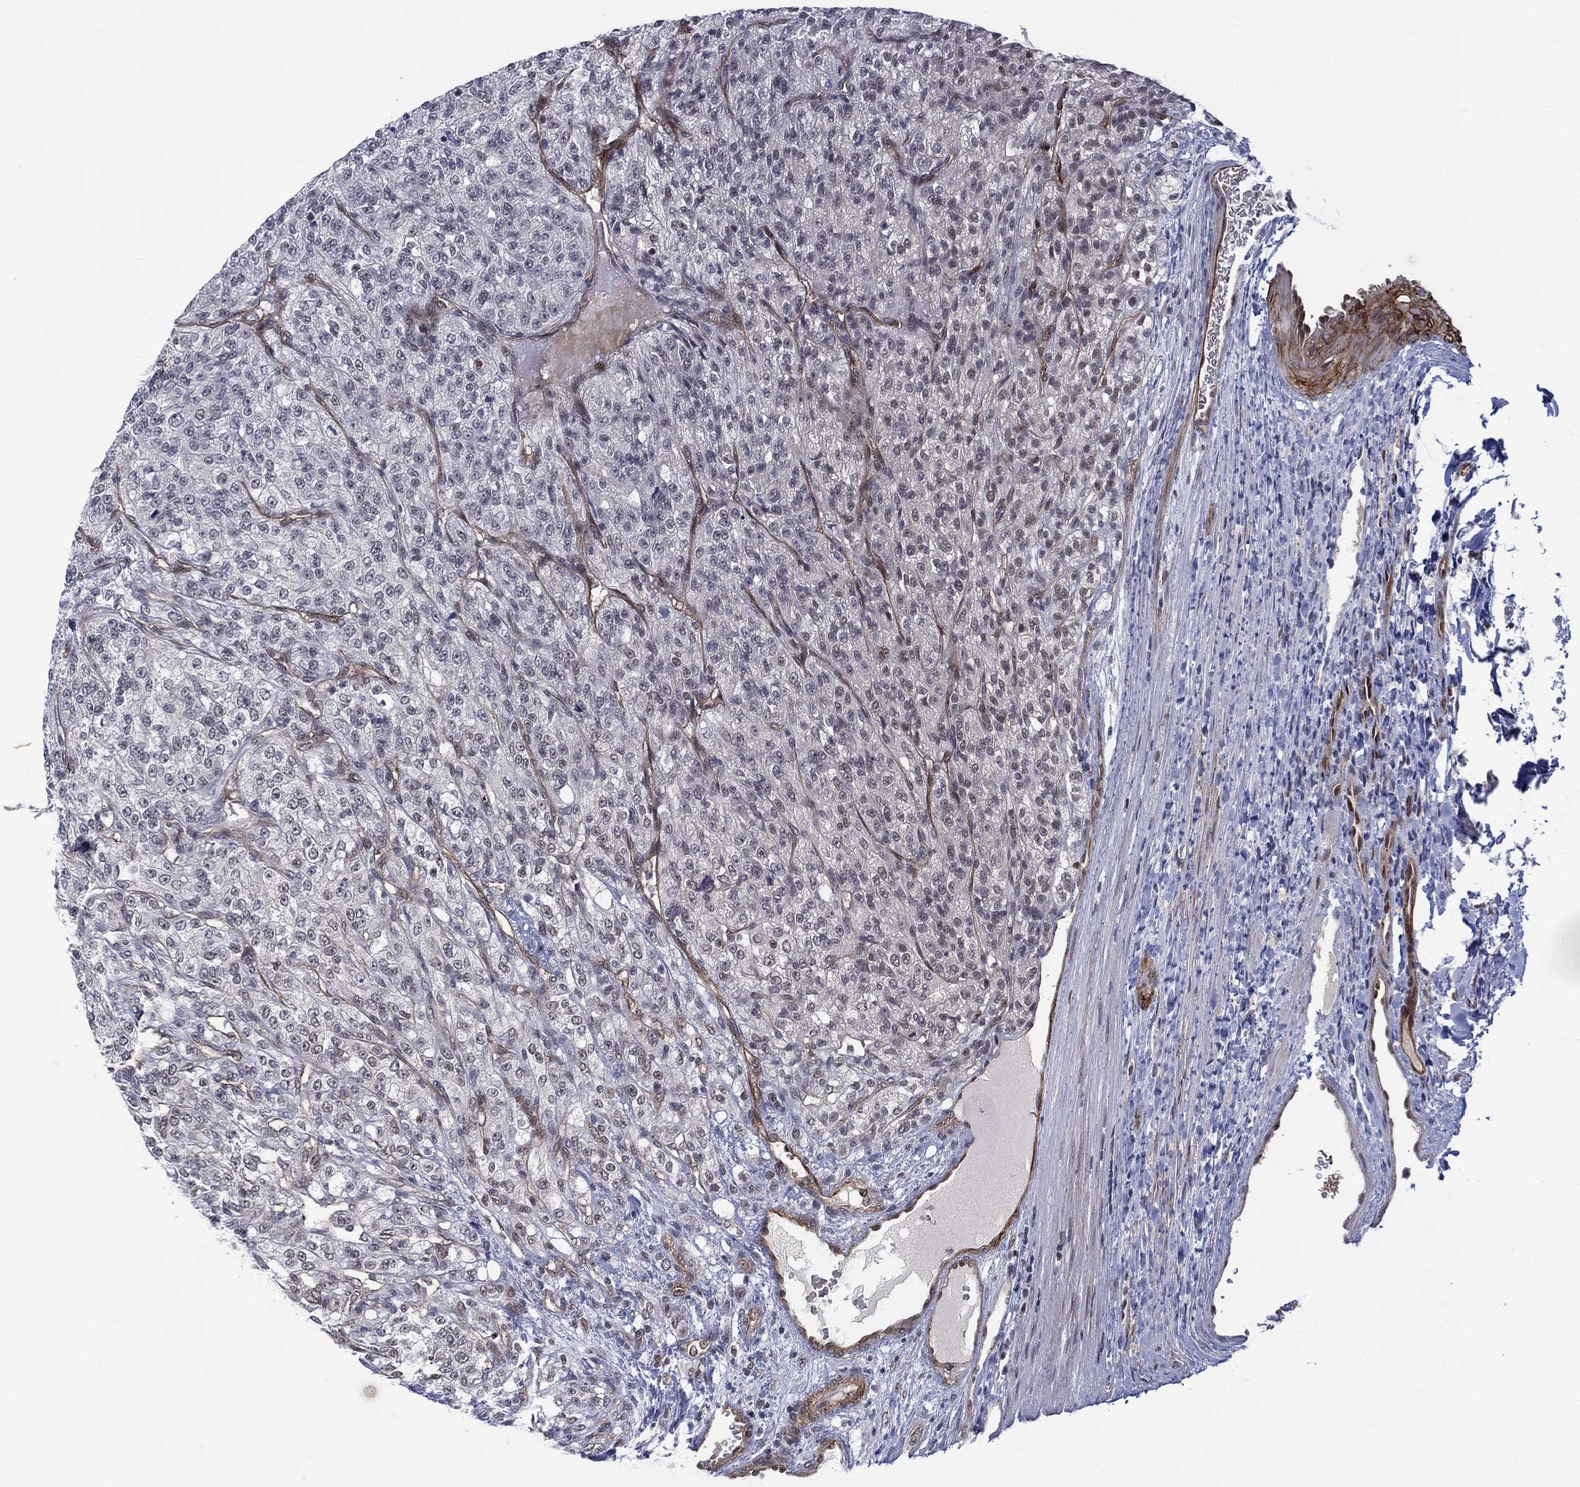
{"staining": {"intensity": "negative", "quantity": "none", "location": "none"}, "tissue": "renal cancer", "cell_type": "Tumor cells", "image_type": "cancer", "snomed": [{"axis": "morphology", "description": "Adenocarcinoma, NOS"}, {"axis": "topography", "description": "Kidney"}], "caption": "Immunohistochemistry histopathology image of neoplastic tissue: renal cancer stained with DAB demonstrates no significant protein positivity in tumor cells. (DAB (3,3'-diaminobenzidine) immunohistochemistry with hematoxylin counter stain).", "gene": "GSE1", "patient": {"sex": "female", "age": 63}}